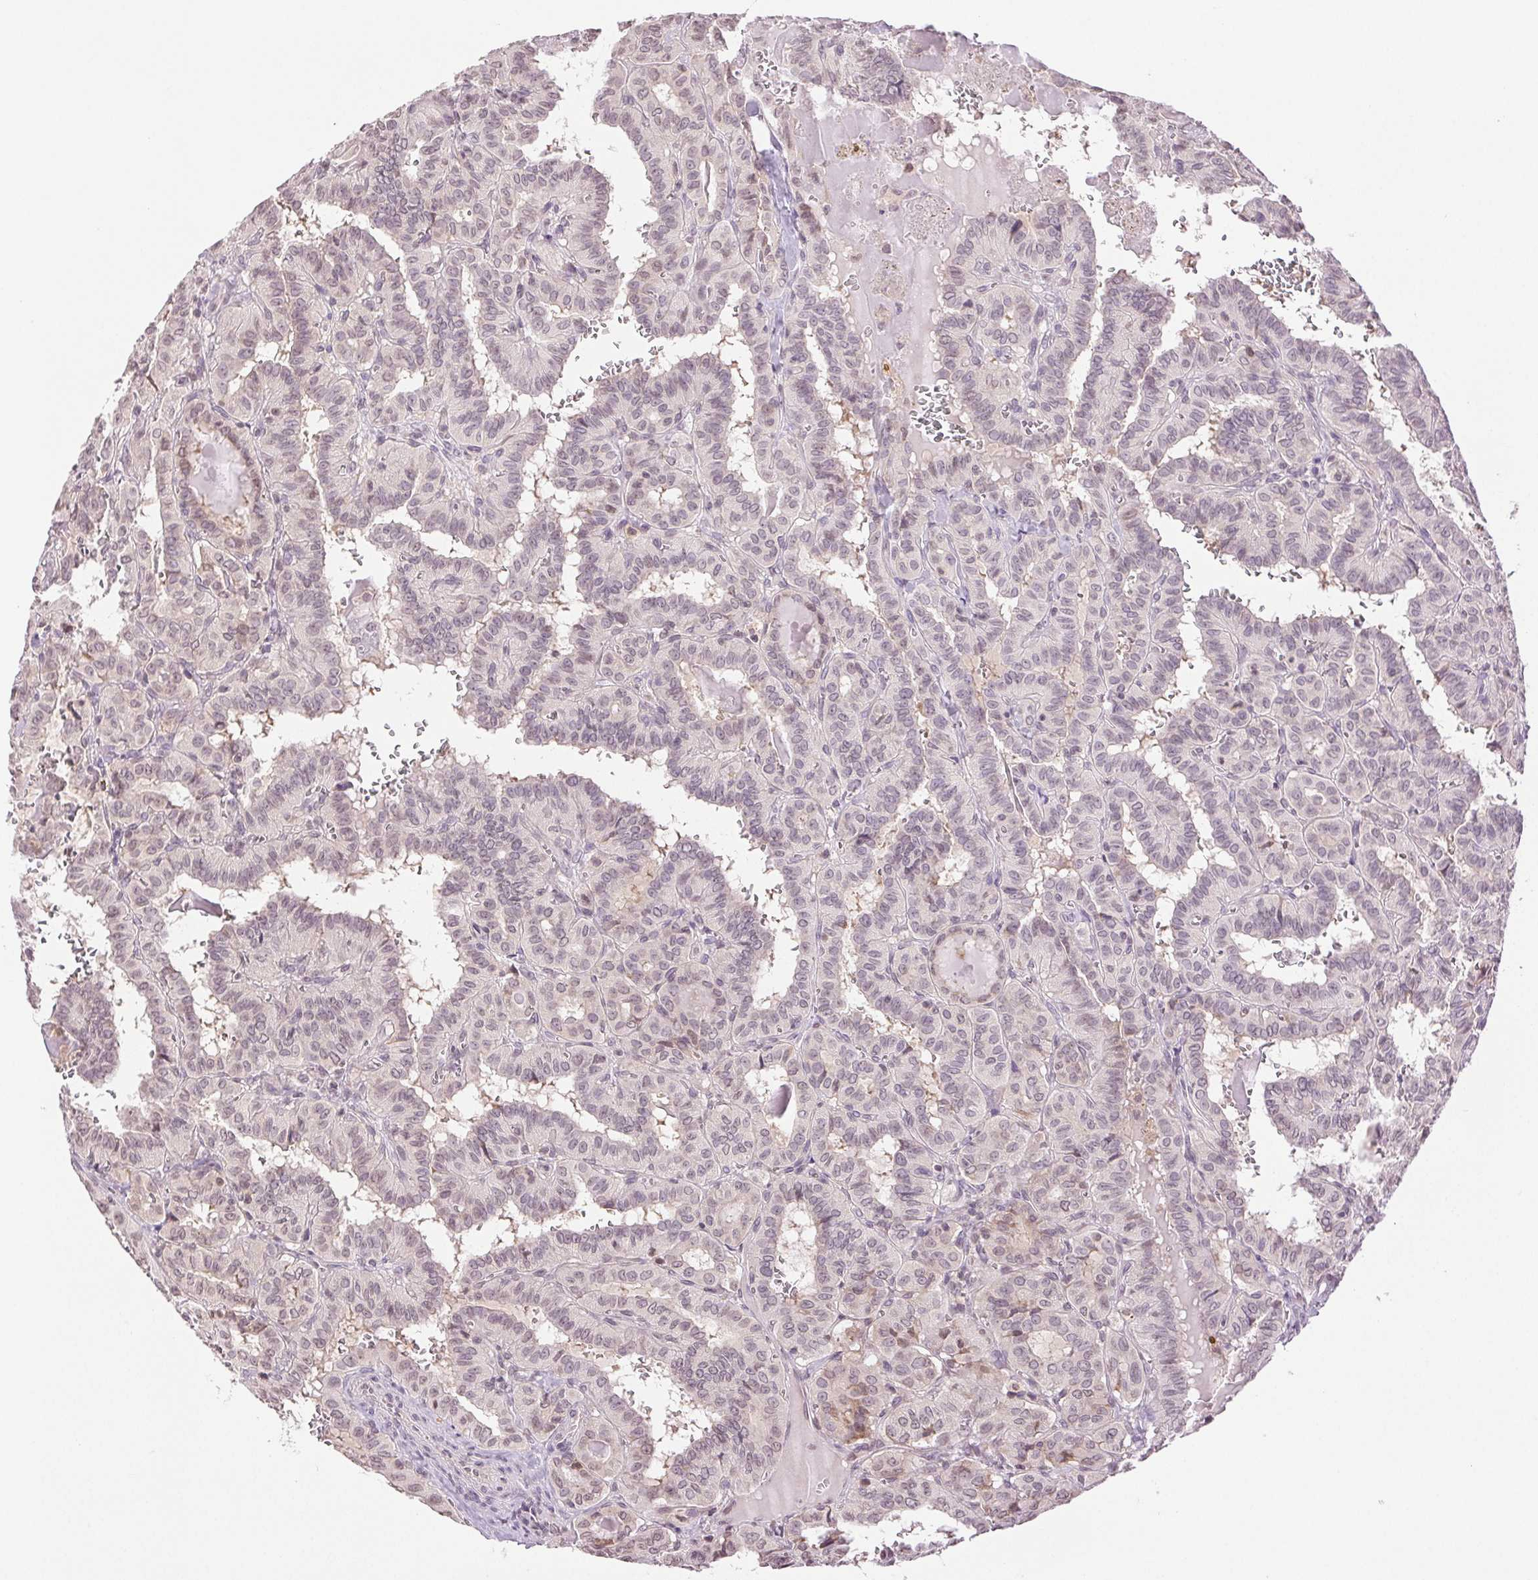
{"staining": {"intensity": "weak", "quantity": "<25%", "location": "nuclear"}, "tissue": "thyroid cancer", "cell_type": "Tumor cells", "image_type": "cancer", "snomed": [{"axis": "morphology", "description": "Papillary adenocarcinoma, NOS"}, {"axis": "topography", "description": "Thyroid gland"}], "caption": "This is an immunohistochemistry (IHC) histopathology image of papillary adenocarcinoma (thyroid). There is no staining in tumor cells.", "gene": "TNNT3", "patient": {"sex": "female", "age": 21}}